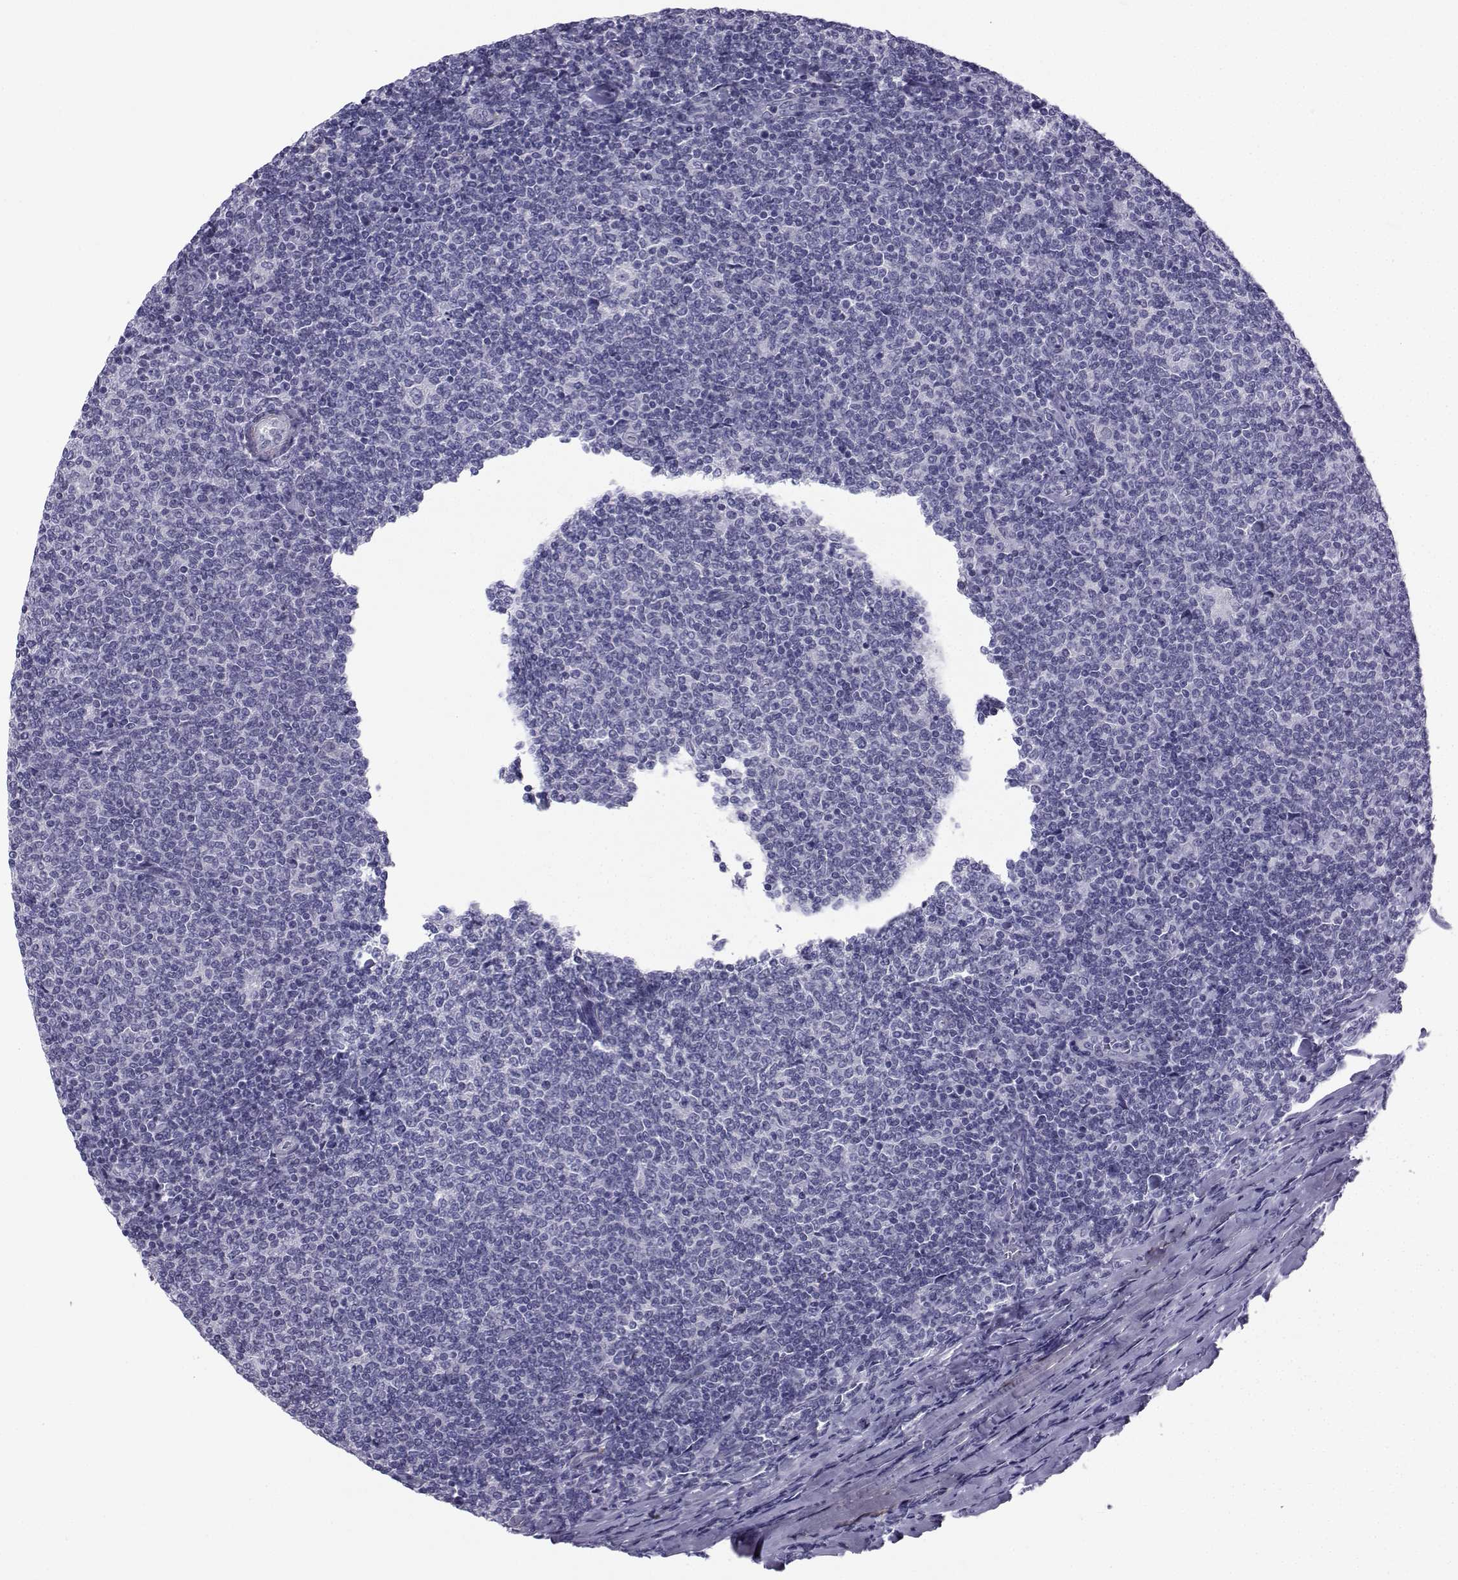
{"staining": {"intensity": "negative", "quantity": "none", "location": "none"}, "tissue": "lymphoma", "cell_type": "Tumor cells", "image_type": "cancer", "snomed": [{"axis": "morphology", "description": "Malignant lymphoma, non-Hodgkin's type, Low grade"}, {"axis": "topography", "description": "Lymph node"}], "caption": "This histopathology image is of malignant lymphoma, non-Hodgkin's type (low-grade) stained with IHC to label a protein in brown with the nuclei are counter-stained blue. There is no expression in tumor cells.", "gene": "SPANXD", "patient": {"sex": "male", "age": 52}}